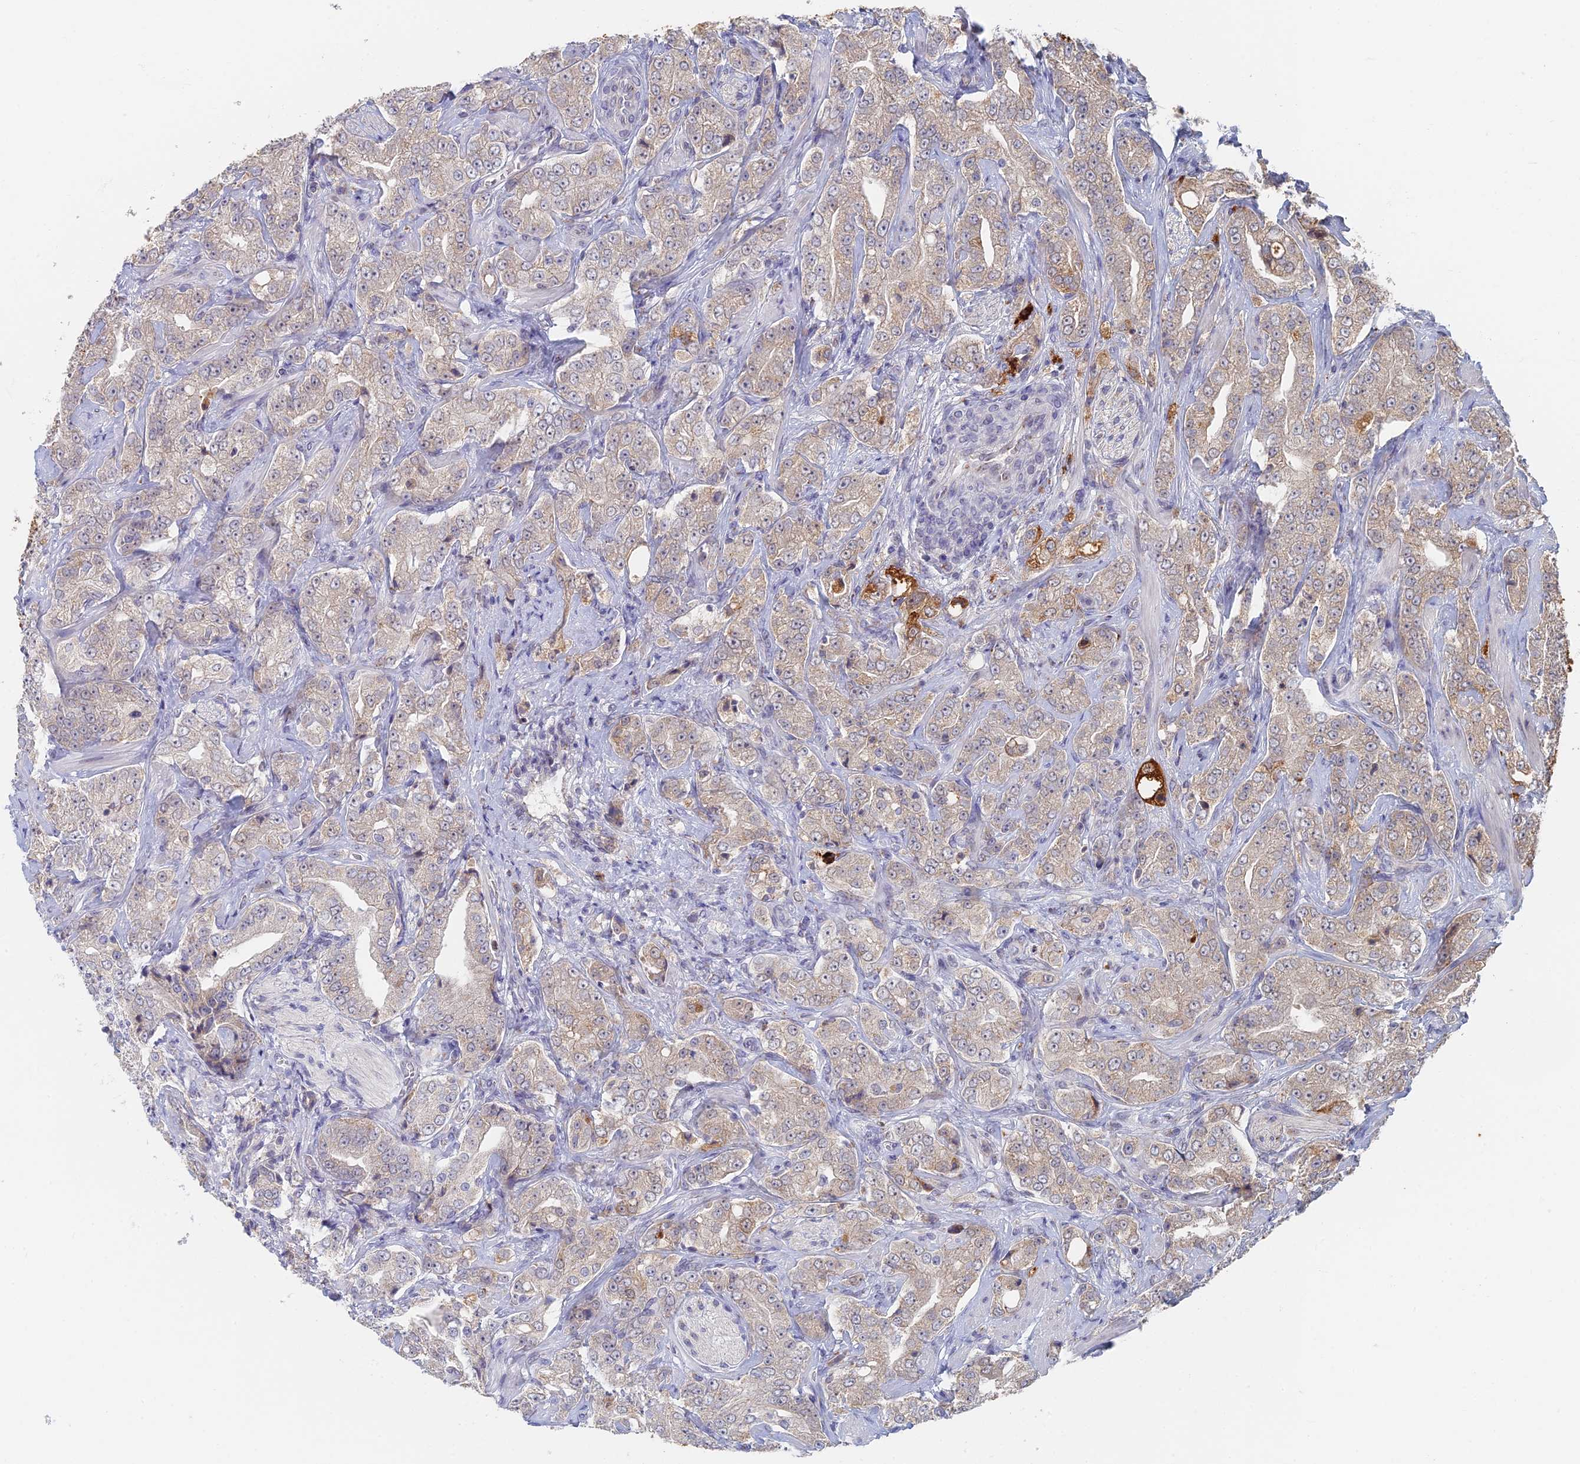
{"staining": {"intensity": "negative", "quantity": "none", "location": "none"}, "tissue": "prostate cancer", "cell_type": "Tumor cells", "image_type": "cancer", "snomed": [{"axis": "morphology", "description": "Adenocarcinoma, Low grade"}, {"axis": "topography", "description": "Prostate"}], "caption": "The photomicrograph displays no significant expression in tumor cells of adenocarcinoma (low-grade) (prostate).", "gene": "GPATCH1", "patient": {"sex": "male", "age": 67}}